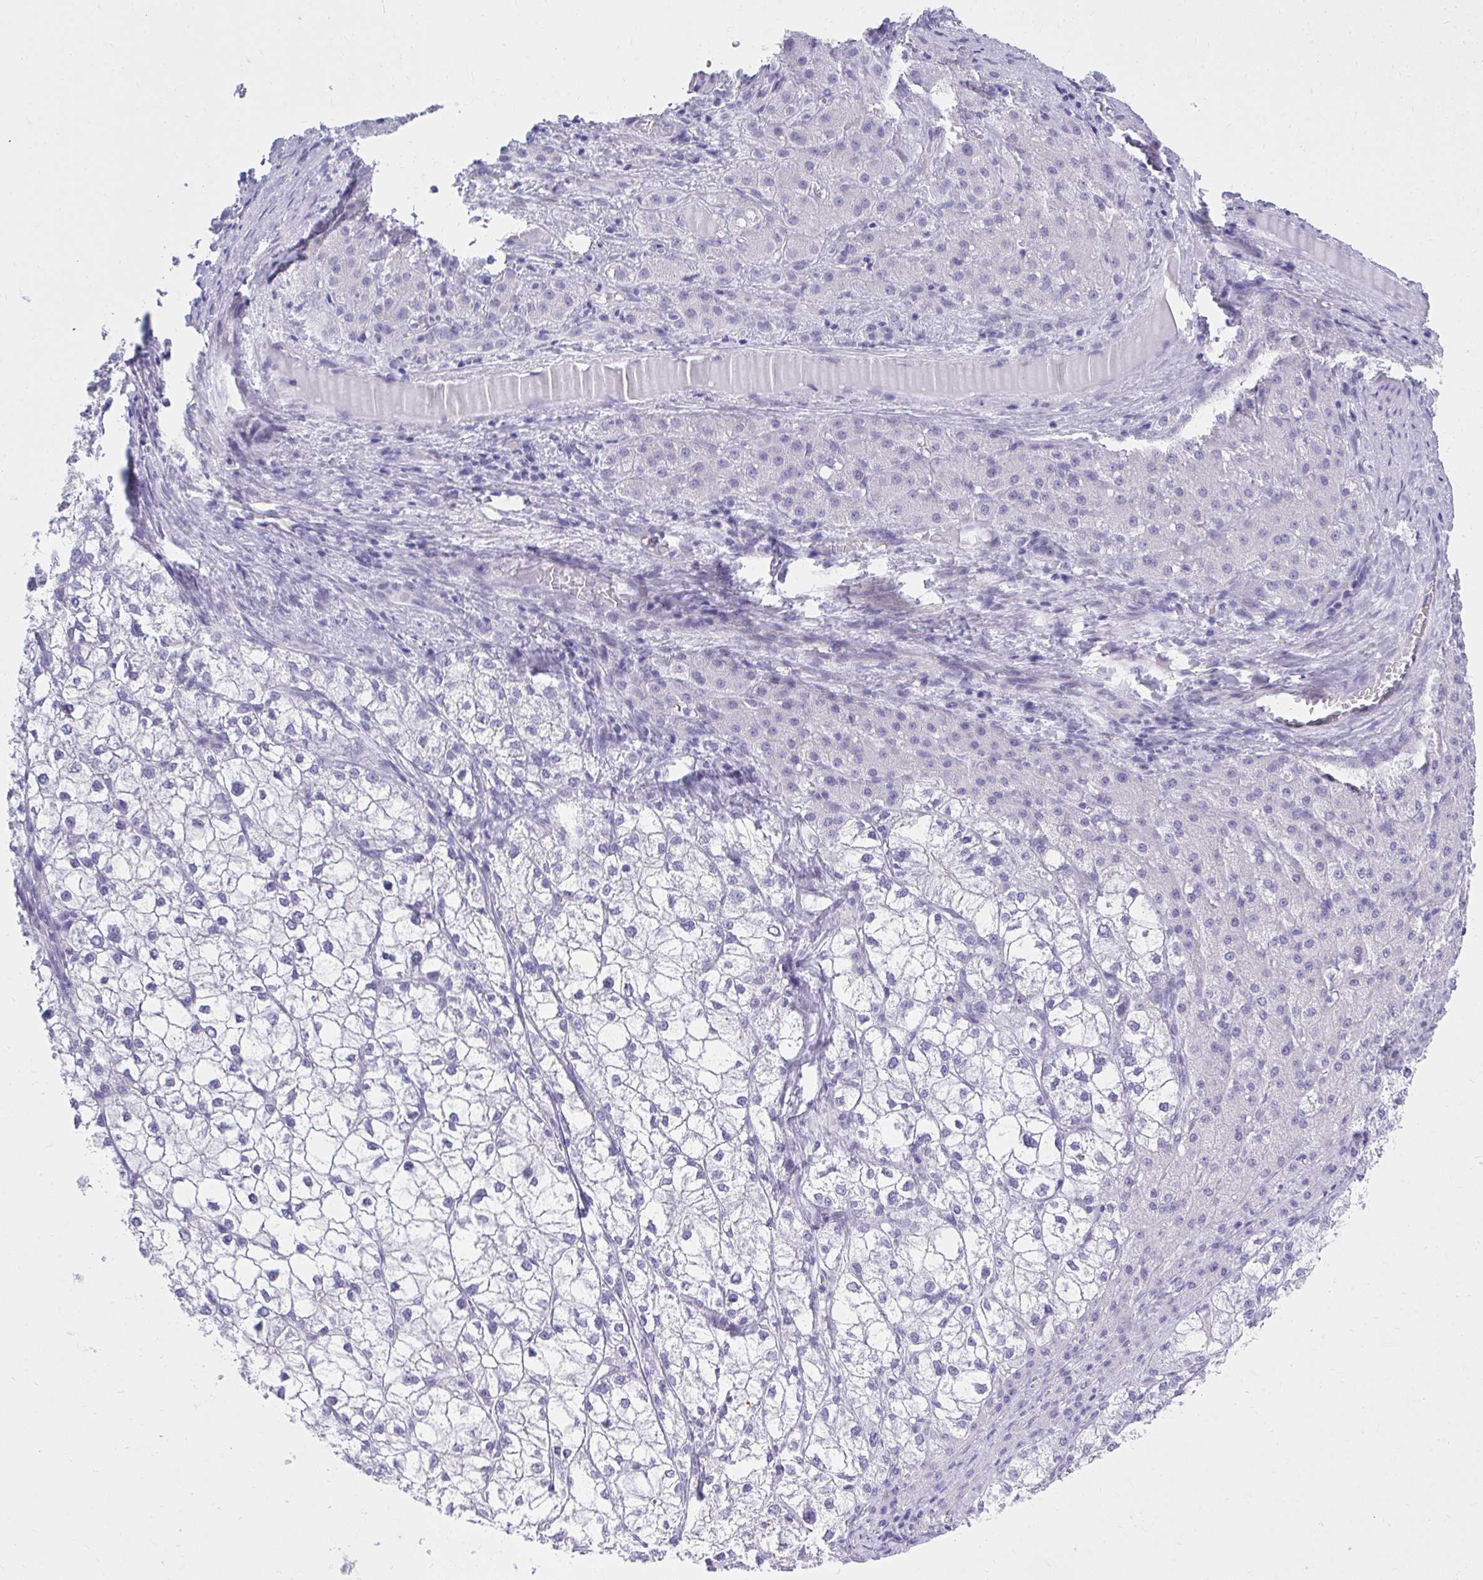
{"staining": {"intensity": "negative", "quantity": "none", "location": "none"}, "tissue": "liver cancer", "cell_type": "Tumor cells", "image_type": "cancer", "snomed": [{"axis": "morphology", "description": "Carcinoma, Hepatocellular, NOS"}, {"axis": "topography", "description": "Liver"}], "caption": "Image shows no significant protein expression in tumor cells of liver hepatocellular carcinoma. (Immunohistochemistry (ihc), brightfield microscopy, high magnification).", "gene": "KLK1", "patient": {"sex": "female", "age": 43}}